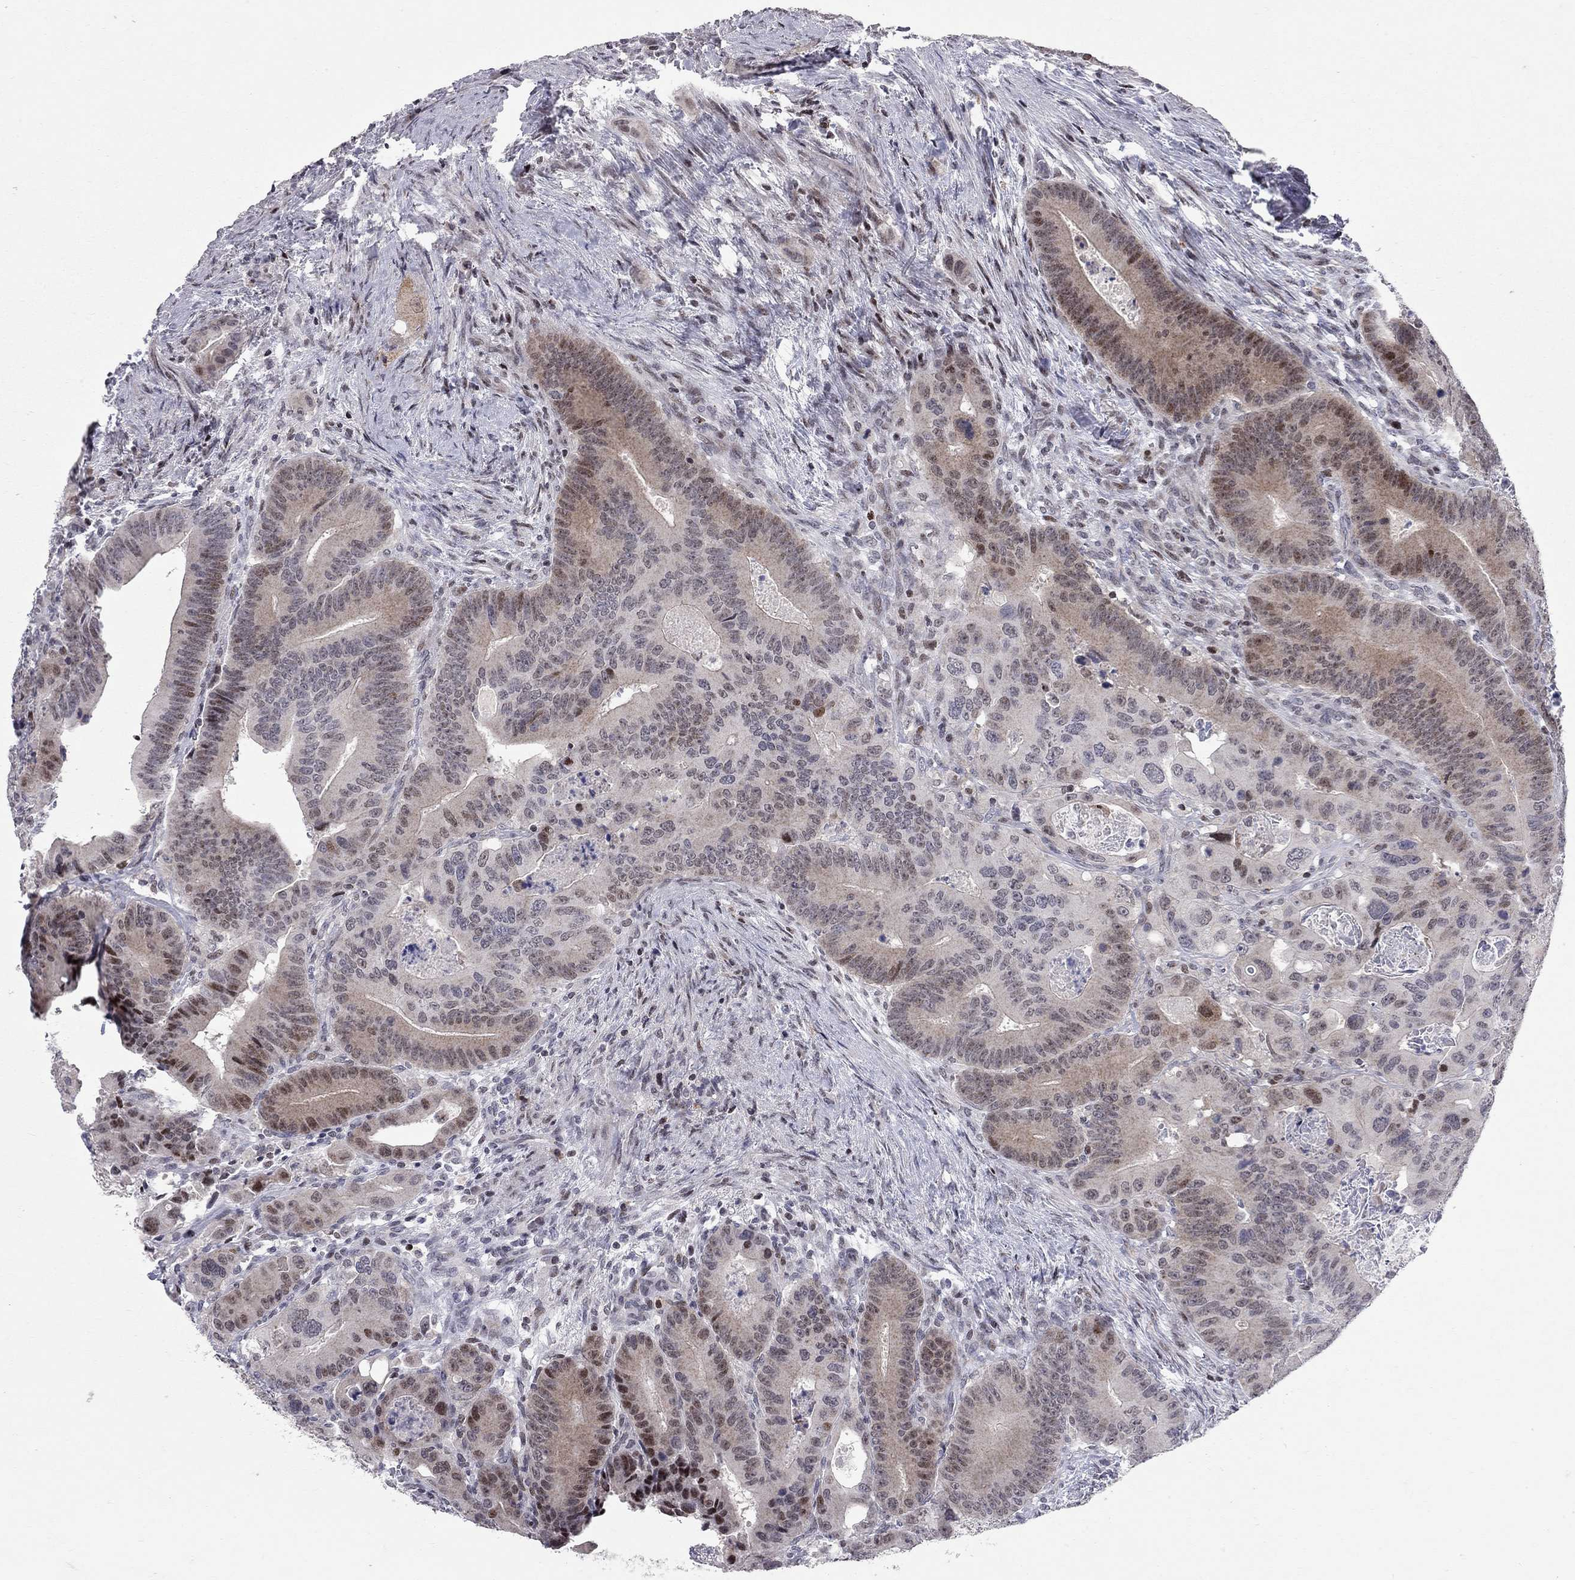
{"staining": {"intensity": "strong", "quantity": "<25%", "location": "nuclear"}, "tissue": "colorectal cancer", "cell_type": "Tumor cells", "image_type": "cancer", "snomed": [{"axis": "morphology", "description": "Adenocarcinoma, NOS"}, {"axis": "topography", "description": "Rectum"}], "caption": "High-power microscopy captured an immunohistochemistry photomicrograph of colorectal adenocarcinoma, revealing strong nuclear positivity in about <25% of tumor cells.", "gene": "HDAC3", "patient": {"sex": "male", "age": 64}}